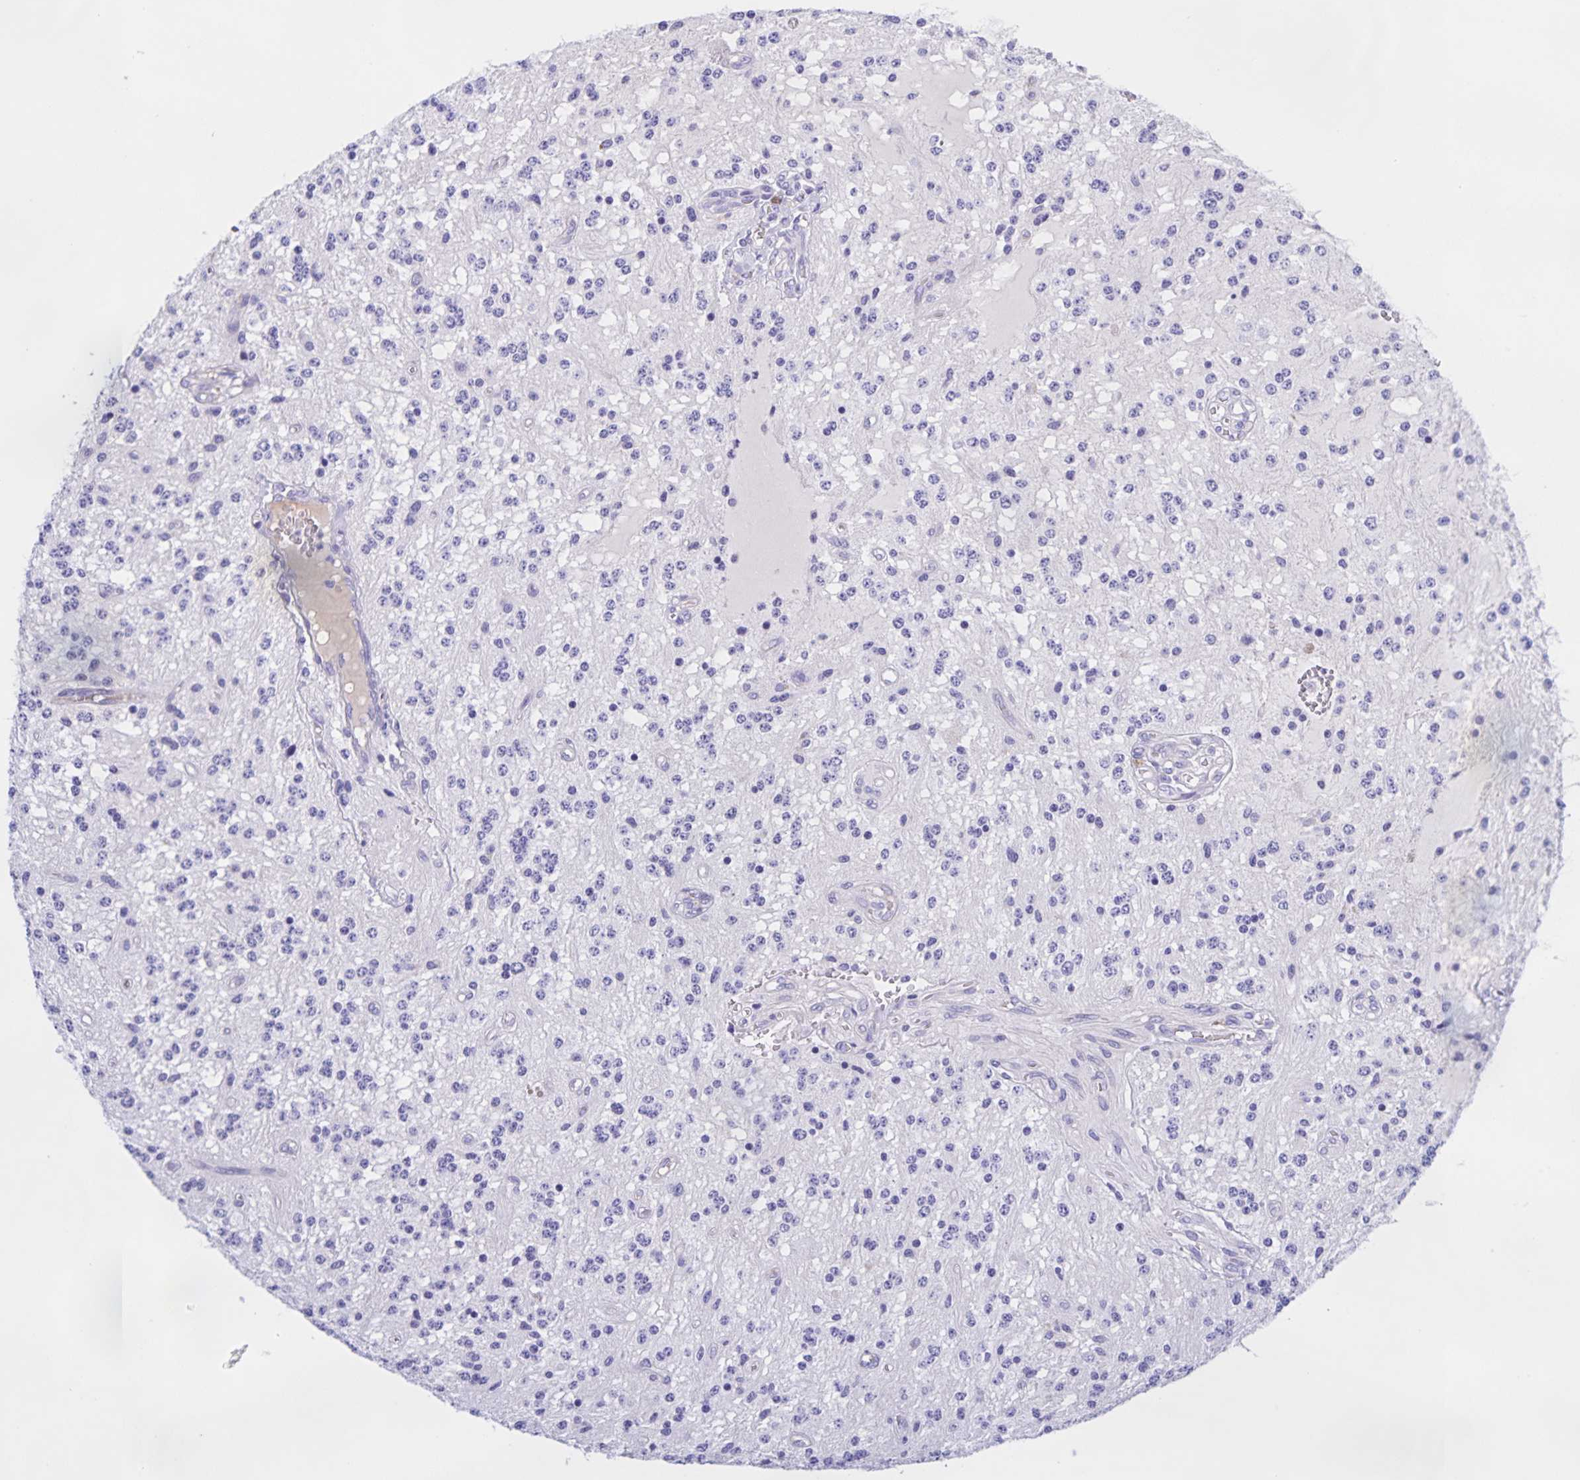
{"staining": {"intensity": "negative", "quantity": "none", "location": "none"}, "tissue": "glioma", "cell_type": "Tumor cells", "image_type": "cancer", "snomed": [{"axis": "morphology", "description": "Glioma, malignant, Low grade"}, {"axis": "topography", "description": "Cerebellum"}], "caption": "The immunohistochemistry (IHC) histopathology image has no significant expression in tumor cells of glioma tissue. The staining is performed using DAB (3,3'-diaminobenzidine) brown chromogen with nuclei counter-stained in using hematoxylin.", "gene": "CATSPER4", "patient": {"sex": "female", "age": 14}}